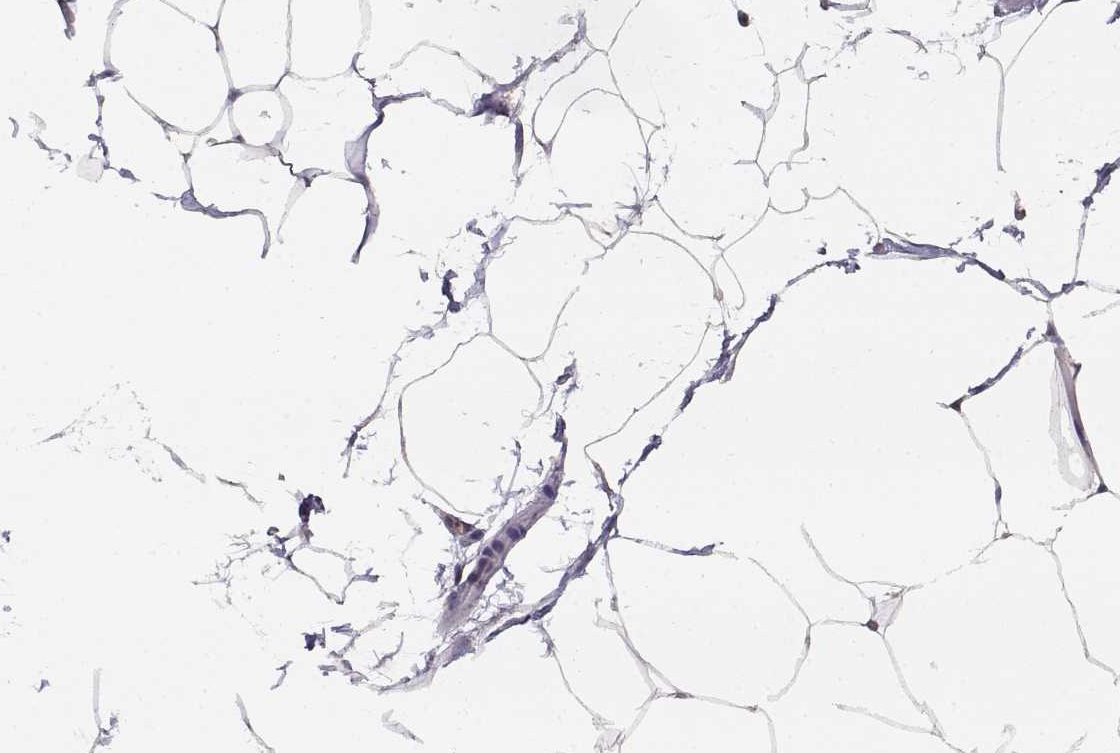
{"staining": {"intensity": "negative", "quantity": "none", "location": "none"}, "tissue": "adipose tissue", "cell_type": "Adipocytes", "image_type": "normal", "snomed": [{"axis": "morphology", "description": "Normal tissue, NOS"}, {"axis": "topography", "description": "Adipose tissue"}], "caption": "Immunohistochemistry (IHC) of benign adipose tissue exhibits no staining in adipocytes.", "gene": "BMX", "patient": {"sex": "male", "age": 57}}